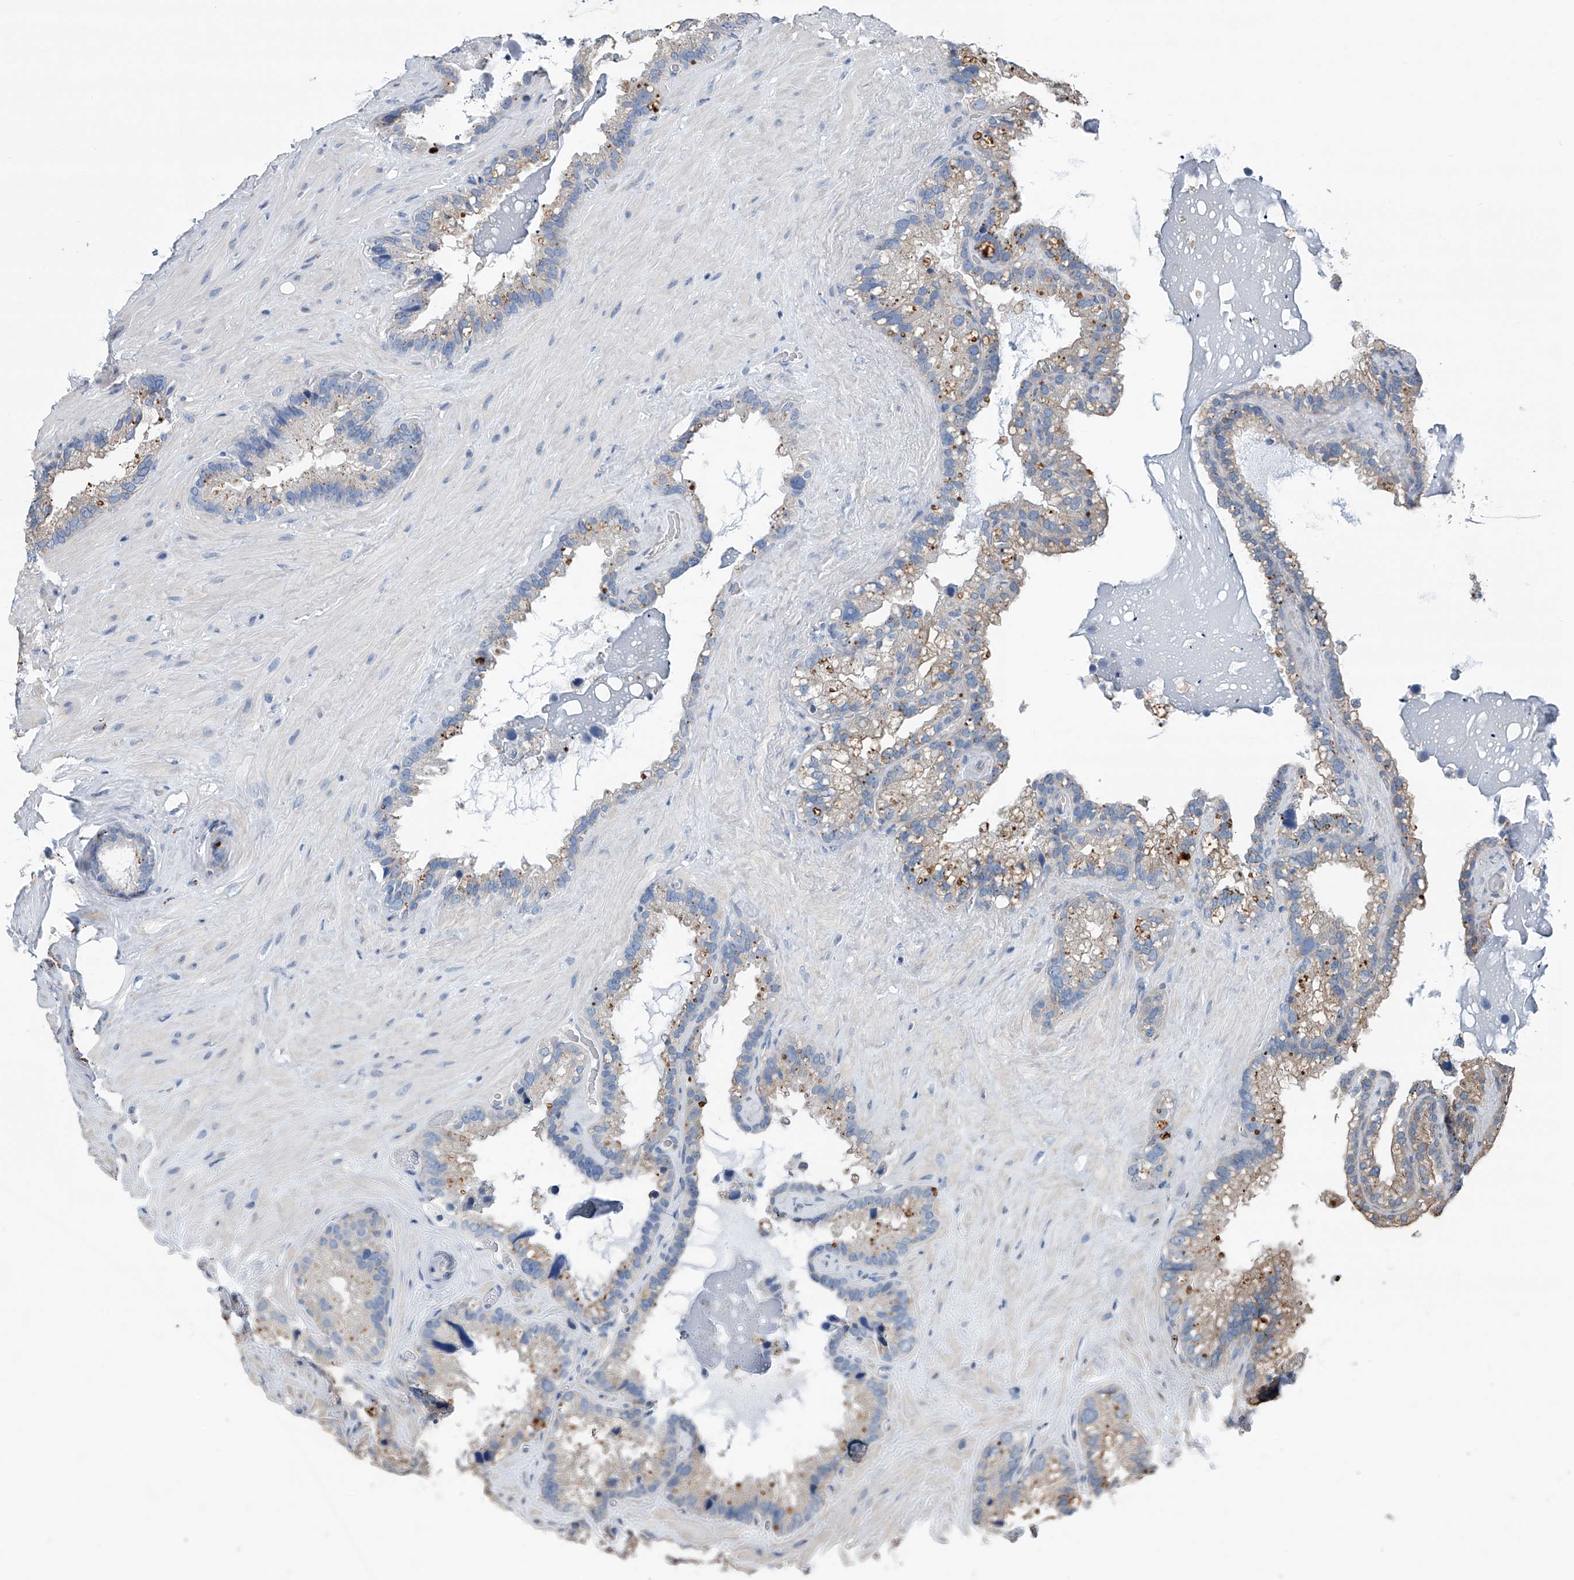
{"staining": {"intensity": "weak", "quantity": "<25%", "location": "cytoplasmic/membranous"}, "tissue": "seminal vesicle", "cell_type": "Glandular cells", "image_type": "normal", "snomed": [{"axis": "morphology", "description": "Normal tissue, NOS"}, {"axis": "topography", "description": "Prostate"}, {"axis": "topography", "description": "Seminal veicle"}], "caption": "This is a histopathology image of IHC staining of benign seminal vesicle, which shows no staining in glandular cells.", "gene": "ZNF772", "patient": {"sex": "male", "age": 68}}